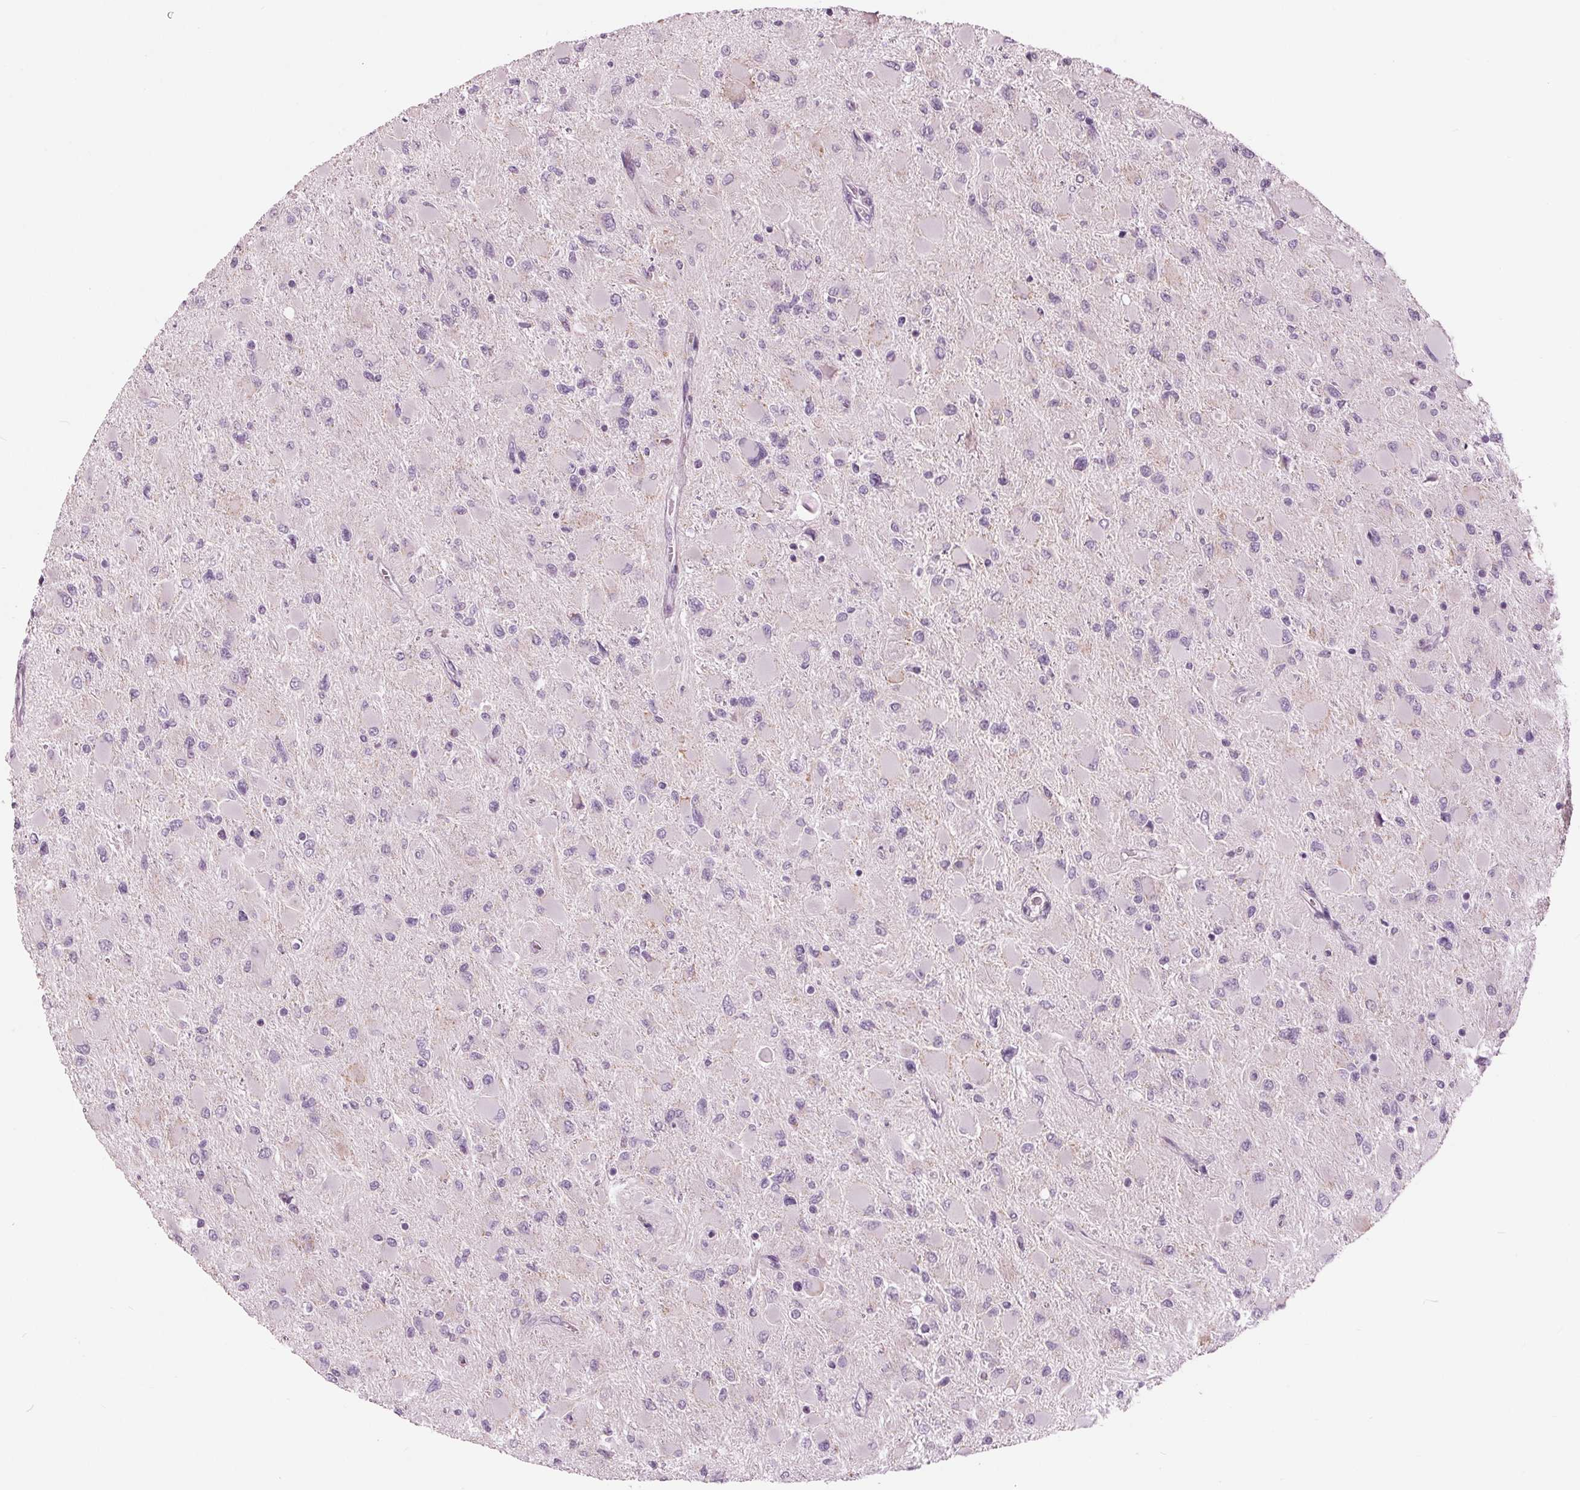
{"staining": {"intensity": "negative", "quantity": "none", "location": "none"}, "tissue": "glioma", "cell_type": "Tumor cells", "image_type": "cancer", "snomed": [{"axis": "morphology", "description": "Glioma, malignant, High grade"}, {"axis": "topography", "description": "Cerebral cortex"}], "caption": "This is an IHC photomicrograph of malignant glioma (high-grade). There is no positivity in tumor cells.", "gene": "SAMD4A", "patient": {"sex": "female", "age": 36}}